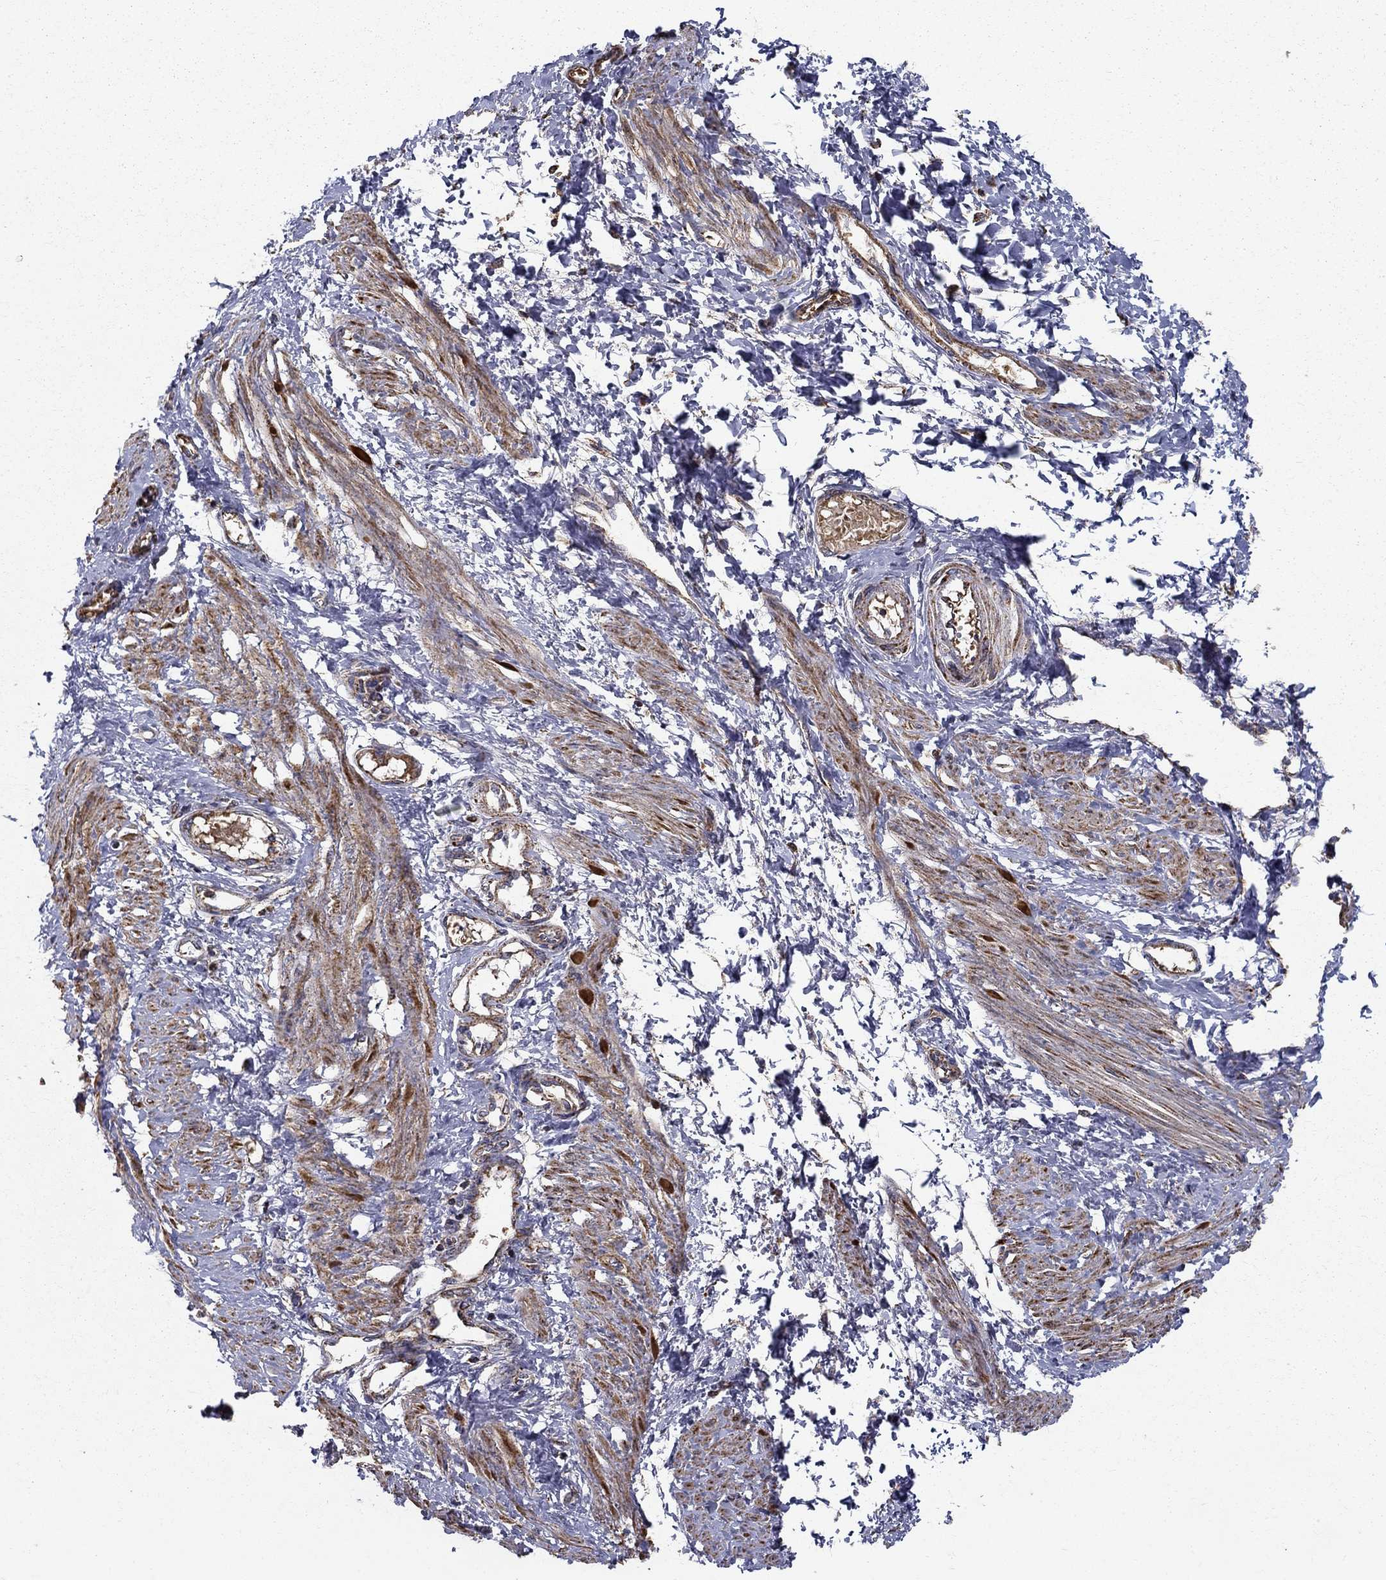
{"staining": {"intensity": "moderate", "quantity": ">75%", "location": "cytoplasmic/membranous"}, "tissue": "smooth muscle", "cell_type": "Smooth muscle cells", "image_type": "normal", "snomed": [{"axis": "morphology", "description": "Normal tissue, NOS"}, {"axis": "topography", "description": "Smooth muscle"}, {"axis": "topography", "description": "Uterus"}], "caption": "Smooth muscle cells reveal medium levels of moderate cytoplasmic/membranous positivity in about >75% of cells in benign human smooth muscle. (DAB IHC, brown staining for protein, blue staining for nuclei).", "gene": "NDUFS8", "patient": {"sex": "female", "age": 39}}